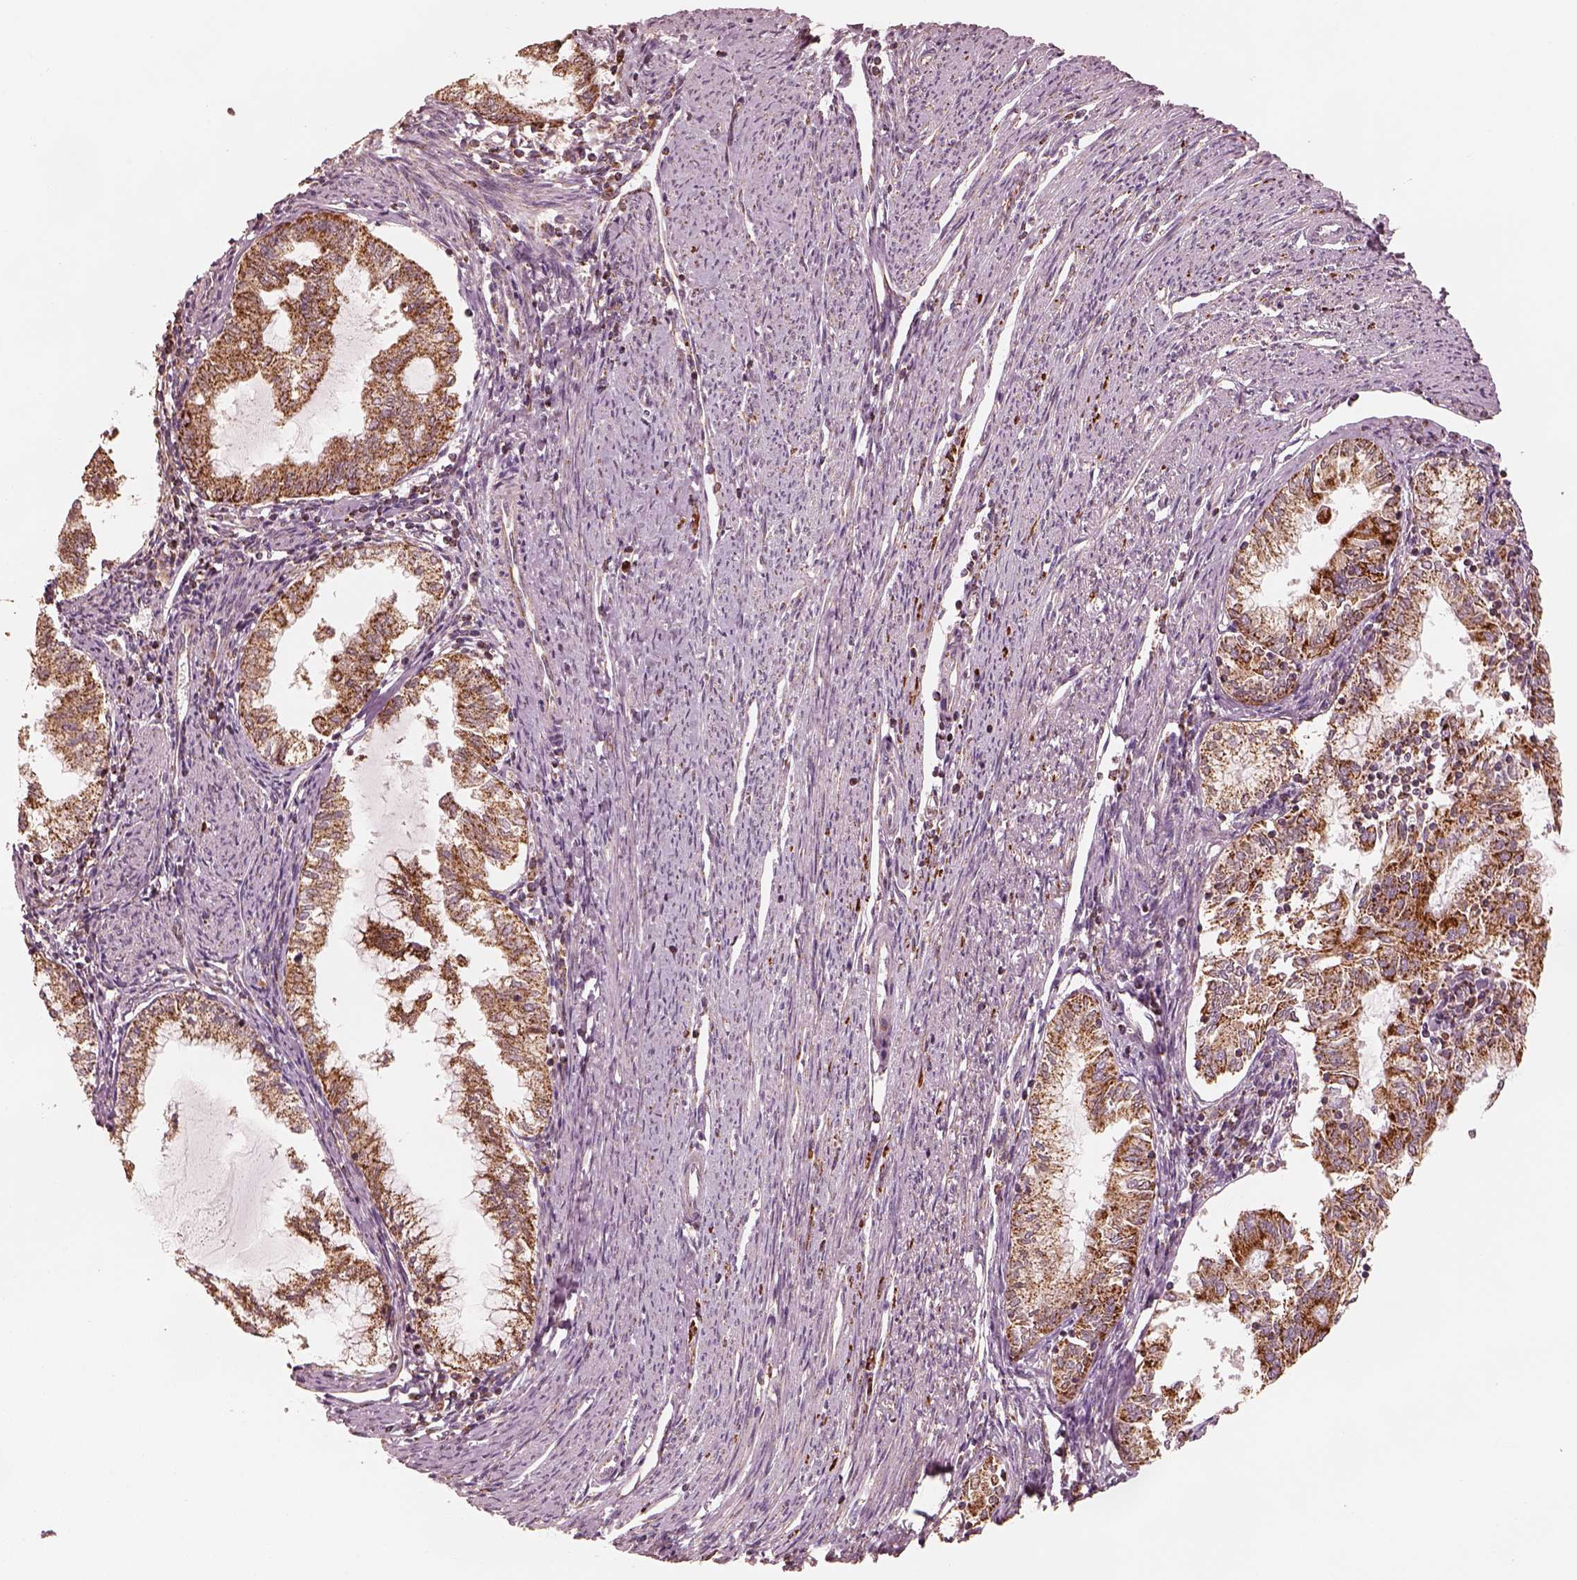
{"staining": {"intensity": "strong", "quantity": ">75%", "location": "cytoplasmic/membranous"}, "tissue": "endometrial cancer", "cell_type": "Tumor cells", "image_type": "cancer", "snomed": [{"axis": "morphology", "description": "Adenocarcinoma, NOS"}, {"axis": "topography", "description": "Endometrium"}], "caption": "Immunohistochemistry photomicrograph of human adenocarcinoma (endometrial) stained for a protein (brown), which reveals high levels of strong cytoplasmic/membranous staining in approximately >75% of tumor cells.", "gene": "ENTPD6", "patient": {"sex": "female", "age": 79}}